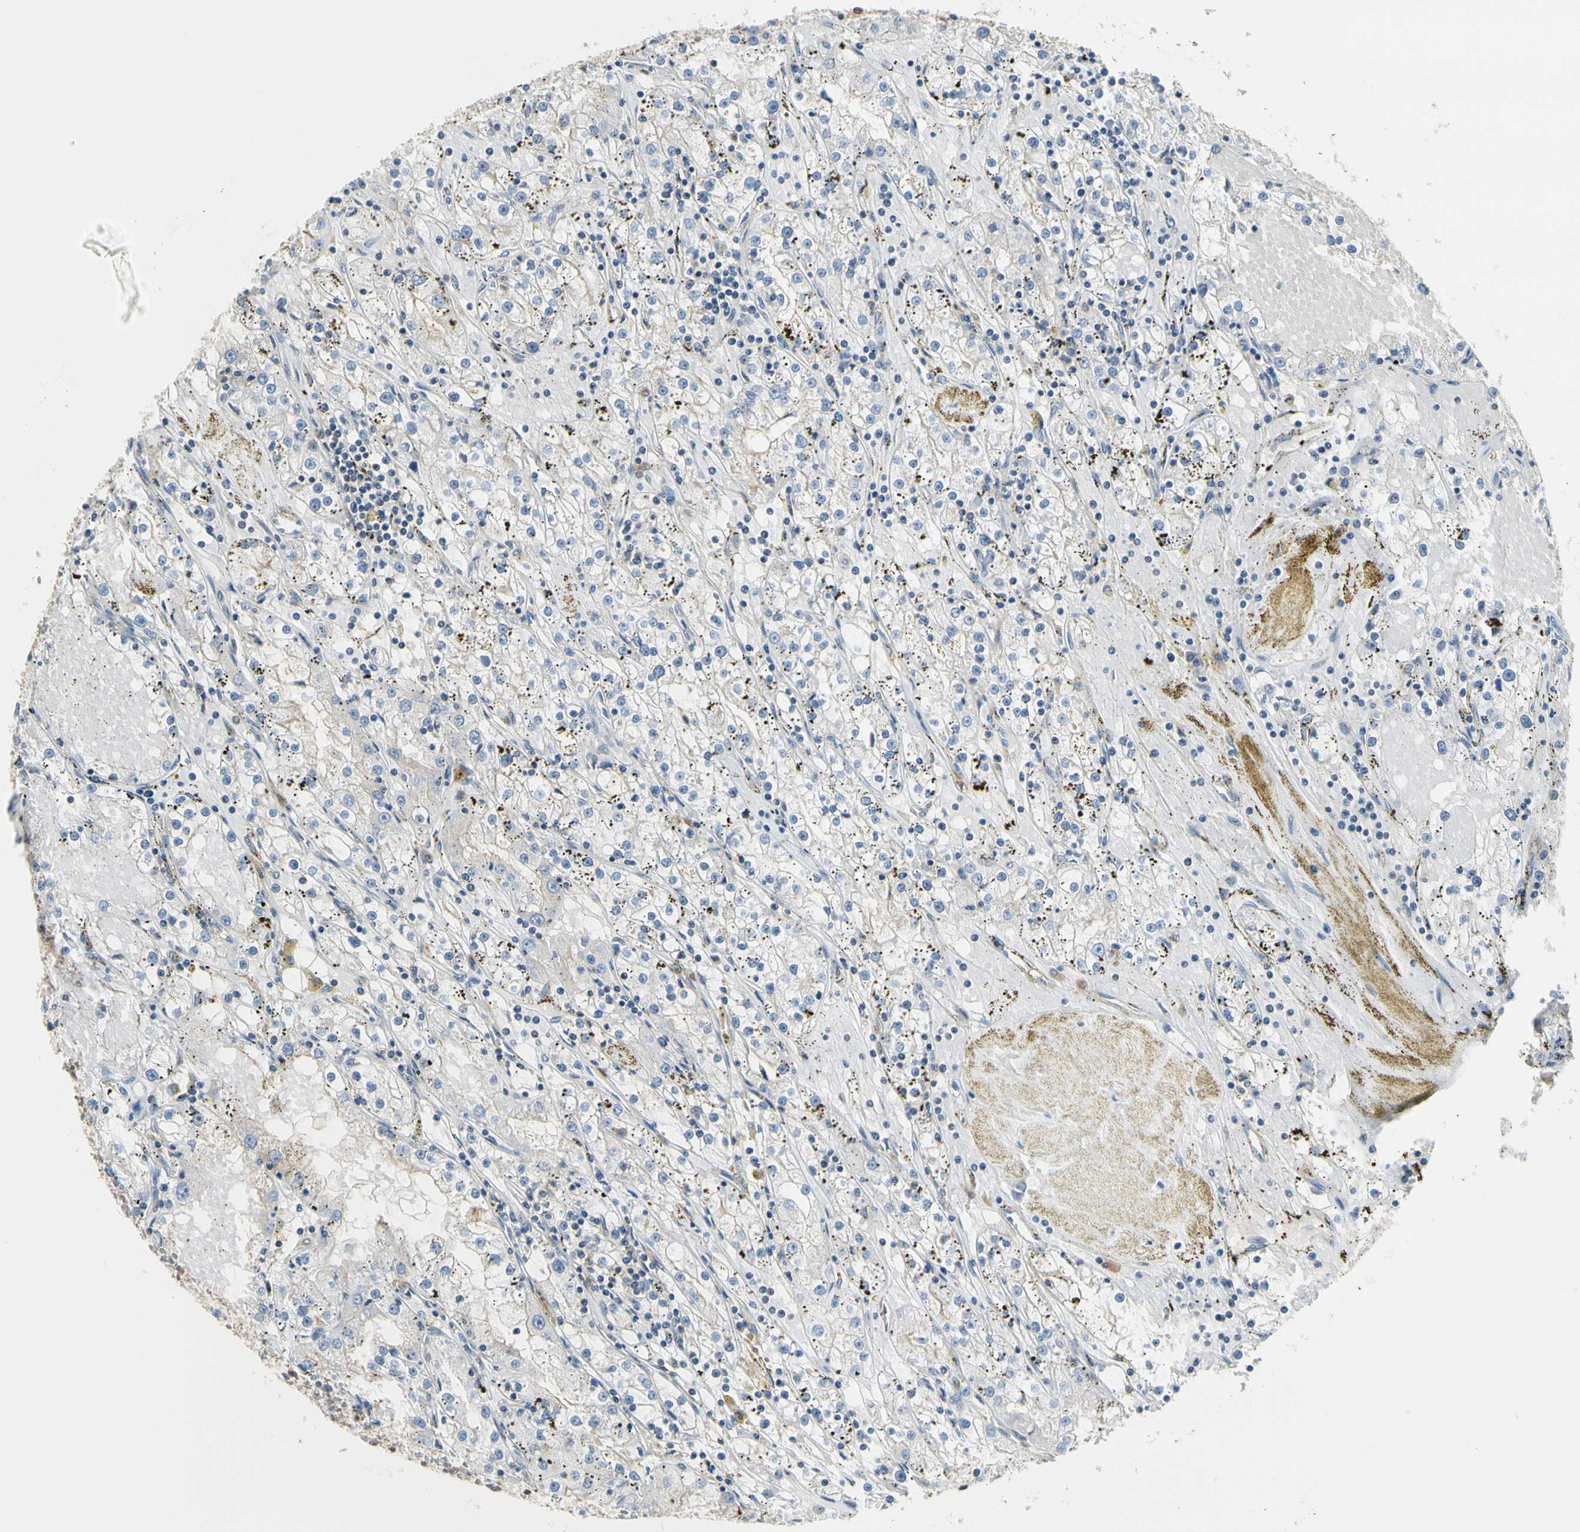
{"staining": {"intensity": "negative", "quantity": "none", "location": "none"}, "tissue": "renal cancer", "cell_type": "Tumor cells", "image_type": "cancer", "snomed": [{"axis": "morphology", "description": "Adenocarcinoma, NOS"}, {"axis": "topography", "description": "Kidney"}], "caption": "A high-resolution micrograph shows immunohistochemistry staining of renal cancer (adenocarcinoma), which displays no significant staining in tumor cells. The staining was performed using DAB (3,3'-diaminobenzidine) to visualize the protein expression in brown, while the nuclei were stained in blue with hematoxylin (Magnification: 20x).", "gene": "RASGRF1", "patient": {"sex": "male", "age": 56}}